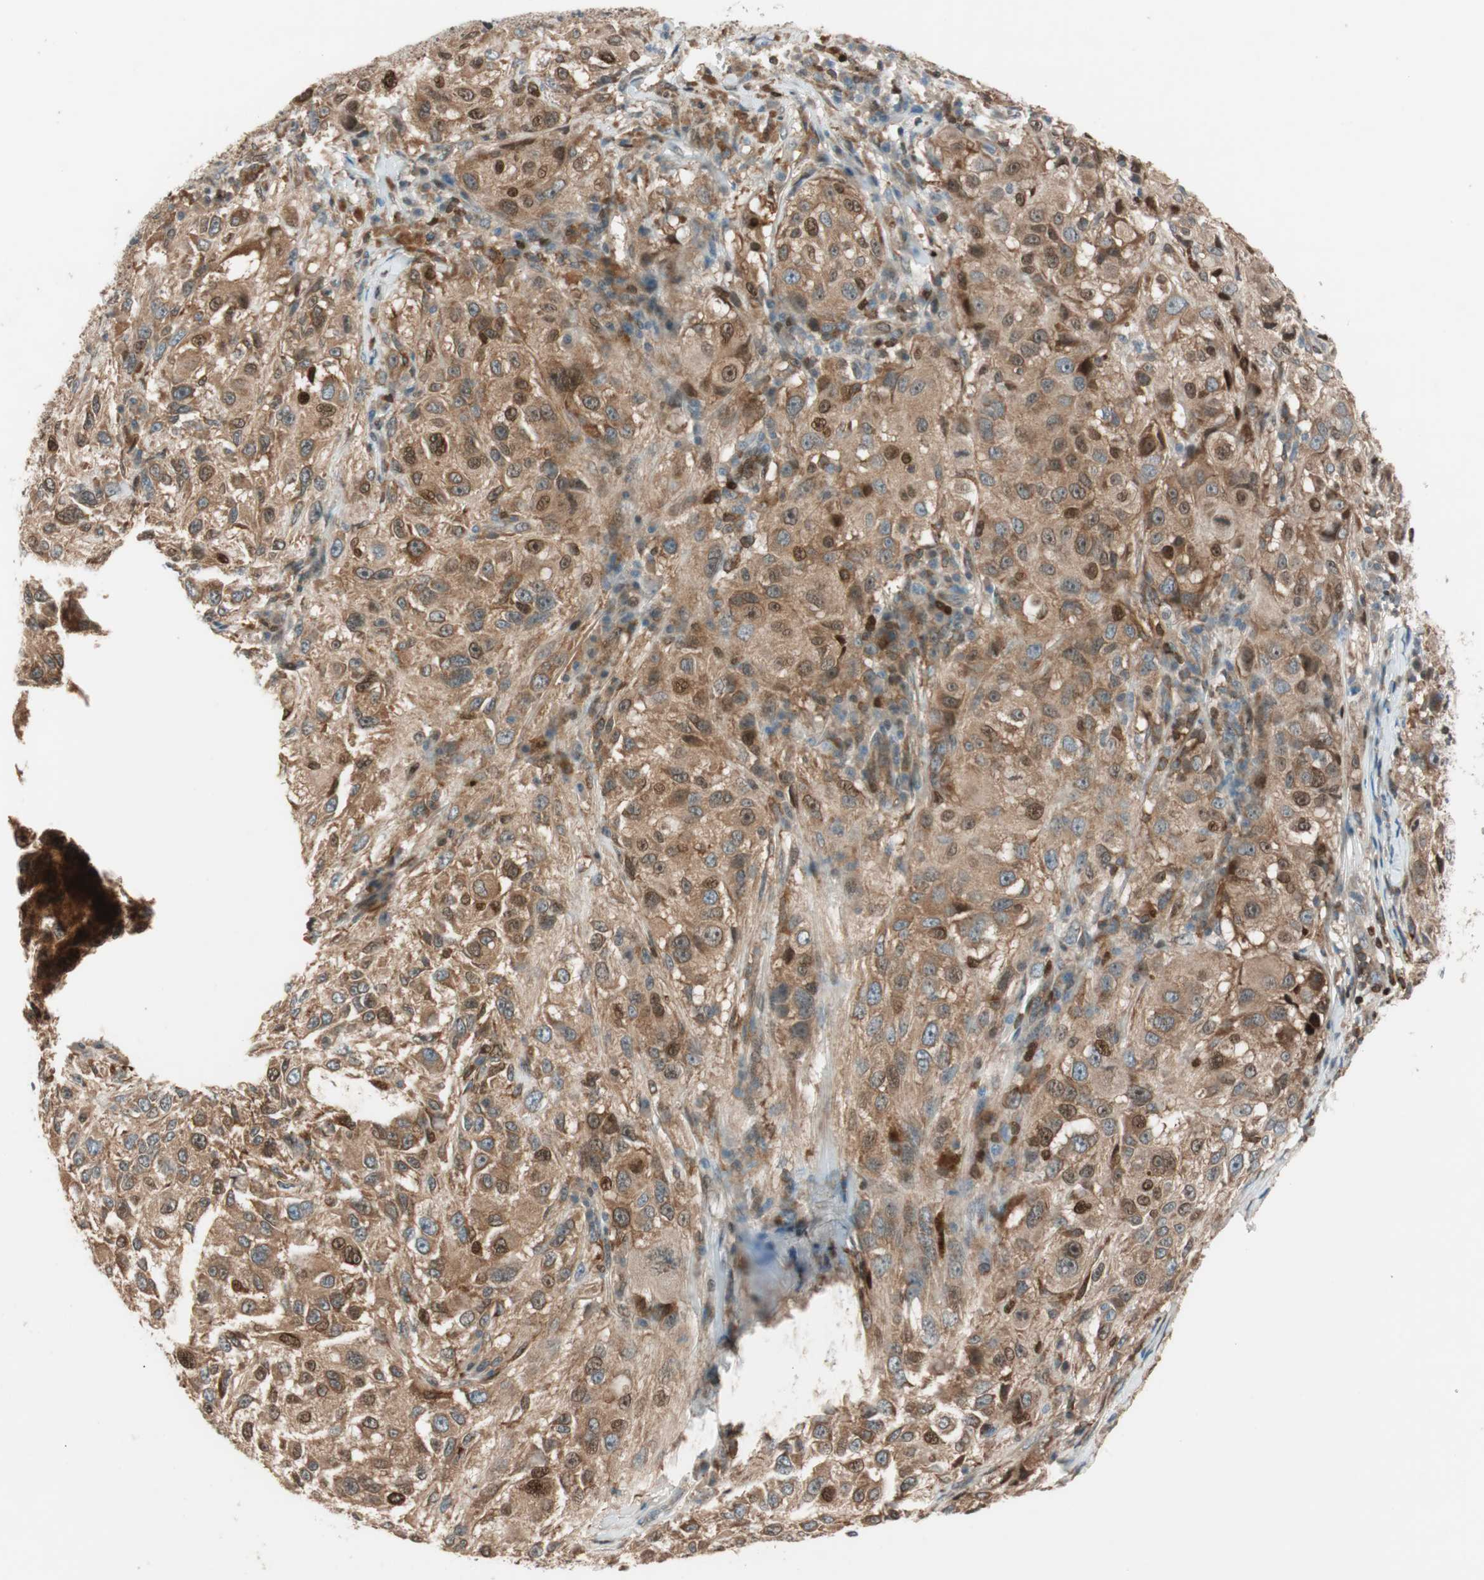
{"staining": {"intensity": "moderate", "quantity": ">75%", "location": "cytoplasmic/membranous,nuclear"}, "tissue": "melanoma", "cell_type": "Tumor cells", "image_type": "cancer", "snomed": [{"axis": "morphology", "description": "Necrosis, NOS"}, {"axis": "morphology", "description": "Malignant melanoma, NOS"}, {"axis": "topography", "description": "Skin"}], "caption": "This is an image of immunohistochemistry staining of melanoma, which shows moderate staining in the cytoplasmic/membranous and nuclear of tumor cells.", "gene": "BIN1", "patient": {"sex": "female", "age": 87}}